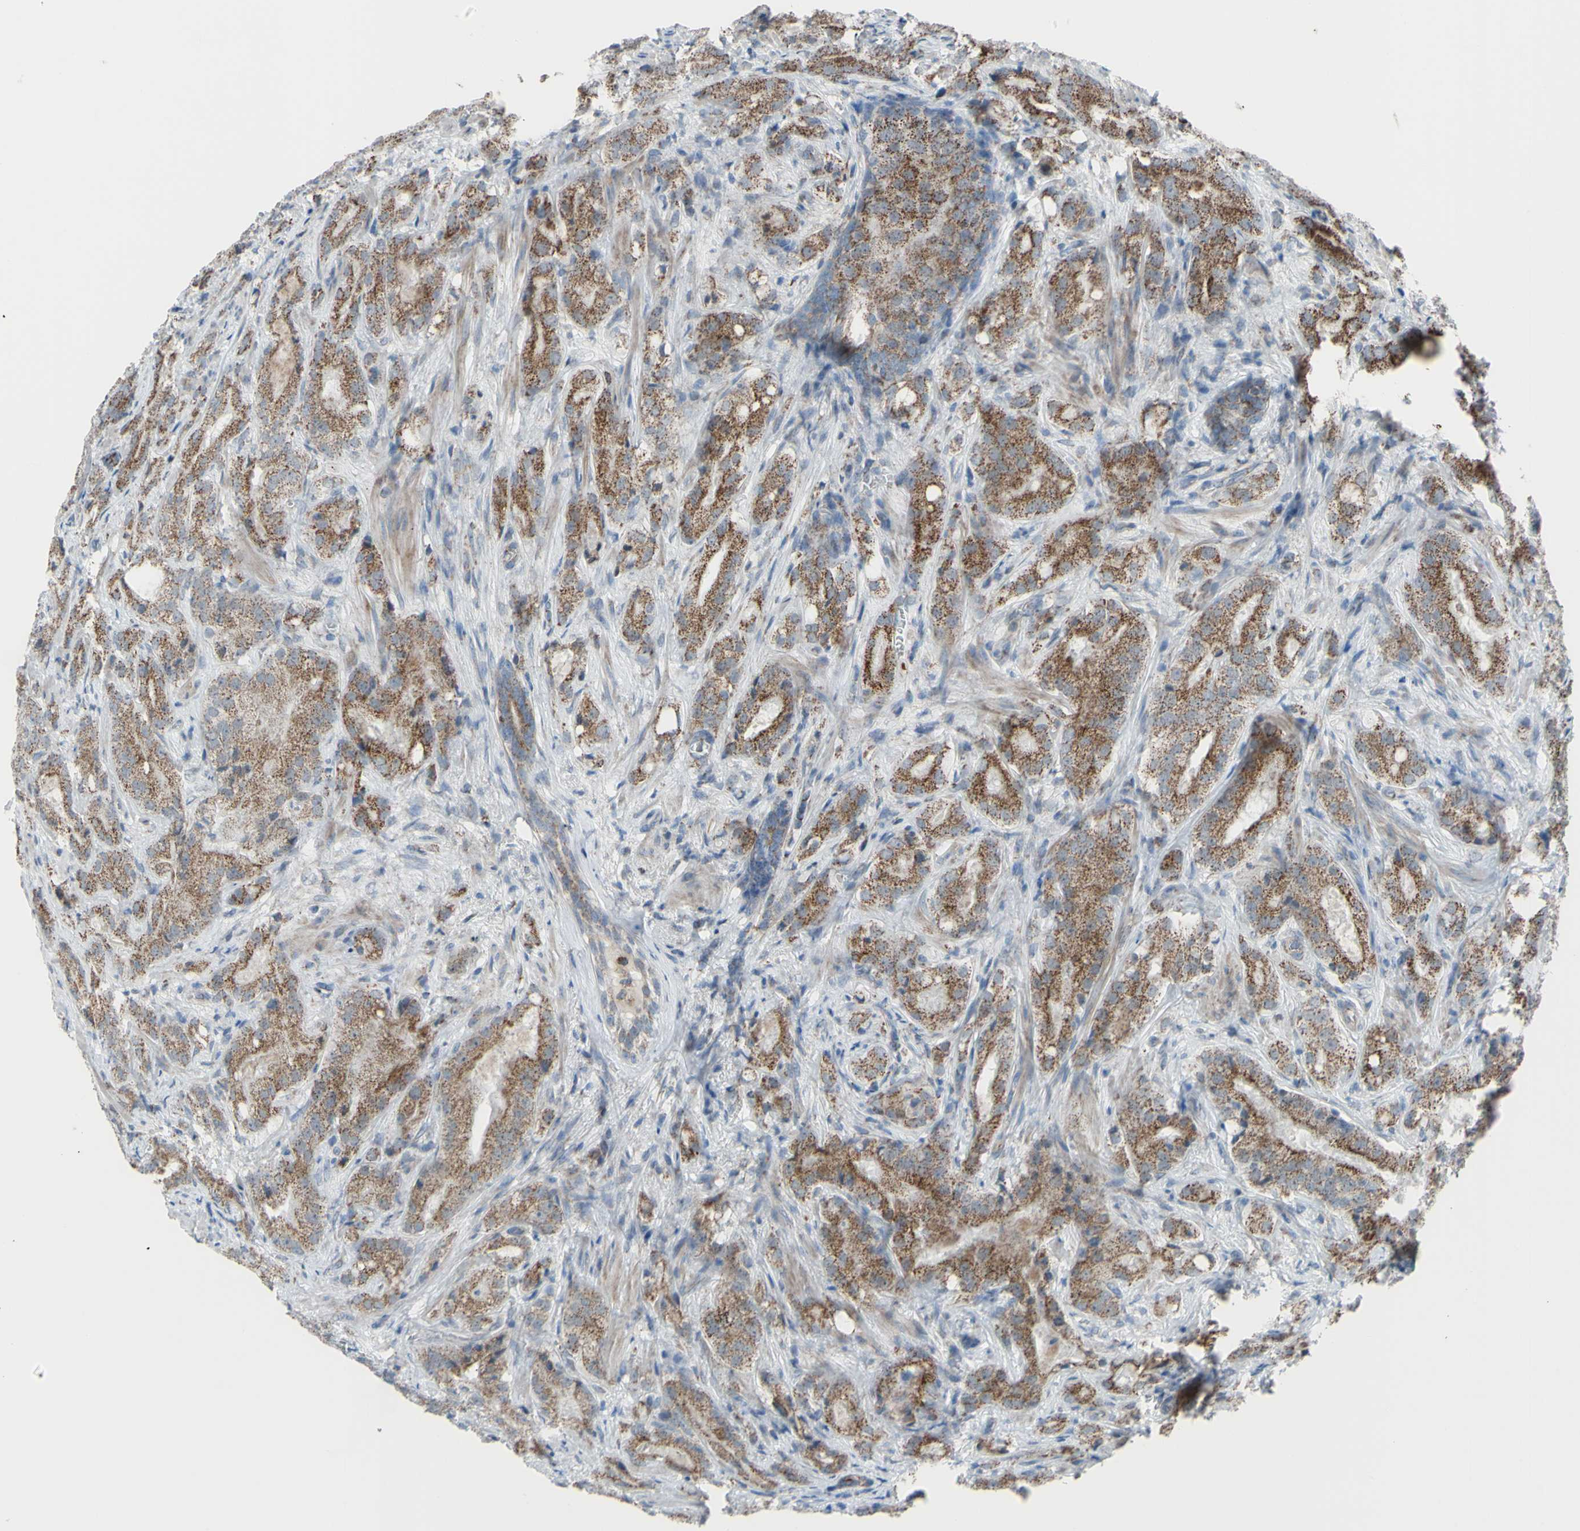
{"staining": {"intensity": "moderate", "quantity": ">75%", "location": "cytoplasmic/membranous"}, "tissue": "prostate cancer", "cell_type": "Tumor cells", "image_type": "cancer", "snomed": [{"axis": "morphology", "description": "Adenocarcinoma, High grade"}, {"axis": "topography", "description": "Prostate"}], "caption": "The immunohistochemical stain labels moderate cytoplasmic/membranous positivity in tumor cells of prostate cancer (high-grade adenocarcinoma) tissue.", "gene": "GLT8D1", "patient": {"sex": "male", "age": 64}}